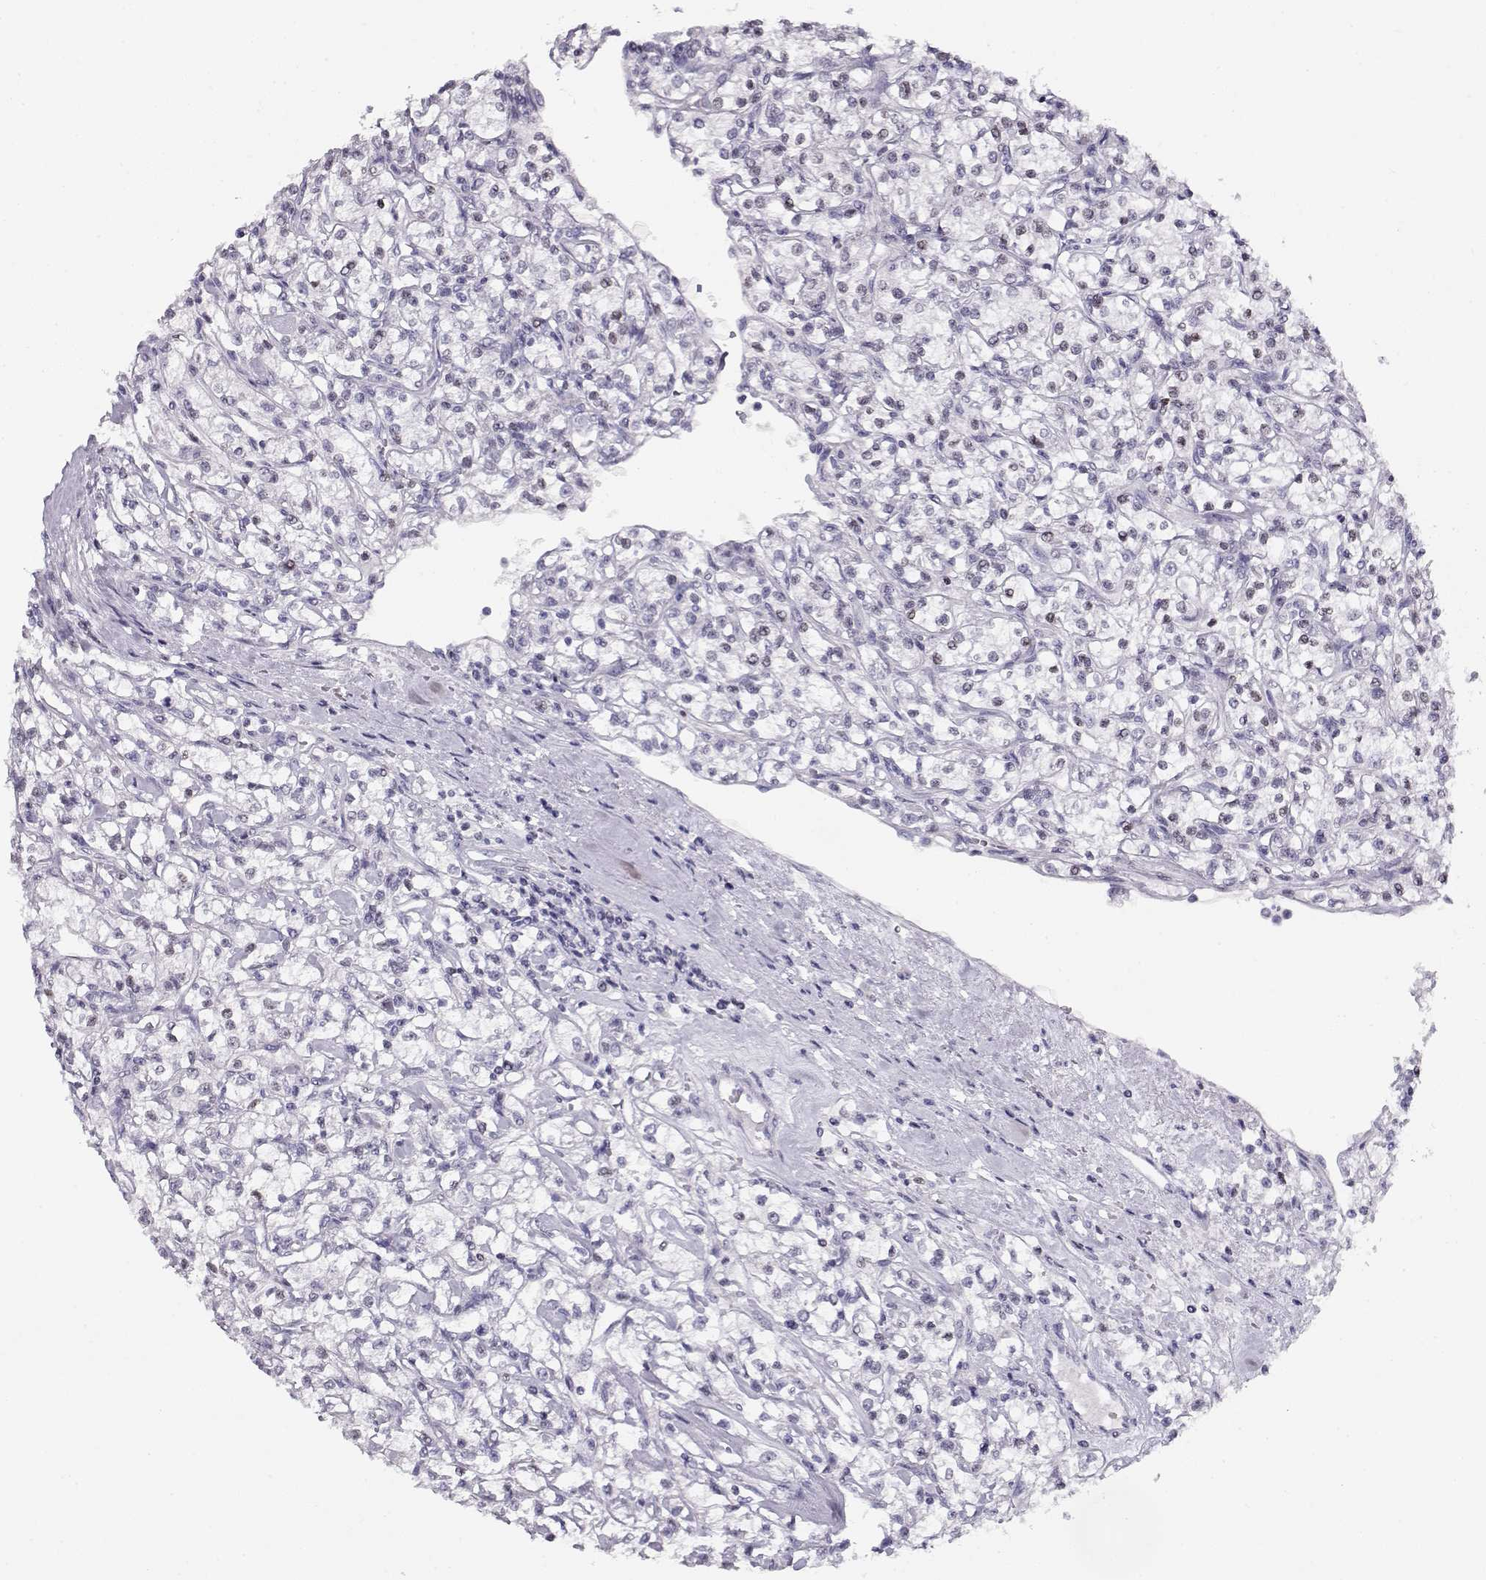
{"staining": {"intensity": "negative", "quantity": "none", "location": "none"}, "tissue": "renal cancer", "cell_type": "Tumor cells", "image_type": "cancer", "snomed": [{"axis": "morphology", "description": "Adenocarcinoma, NOS"}, {"axis": "topography", "description": "Kidney"}], "caption": "Adenocarcinoma (renal) was stained to show a protein in brown. There is no significant staining in tumor cells. (Immunohistochemistry (ihc), brightfield microscopy, high magnification).", "gene": "CRX", "patient": {"sex": "female", "age": 59}}